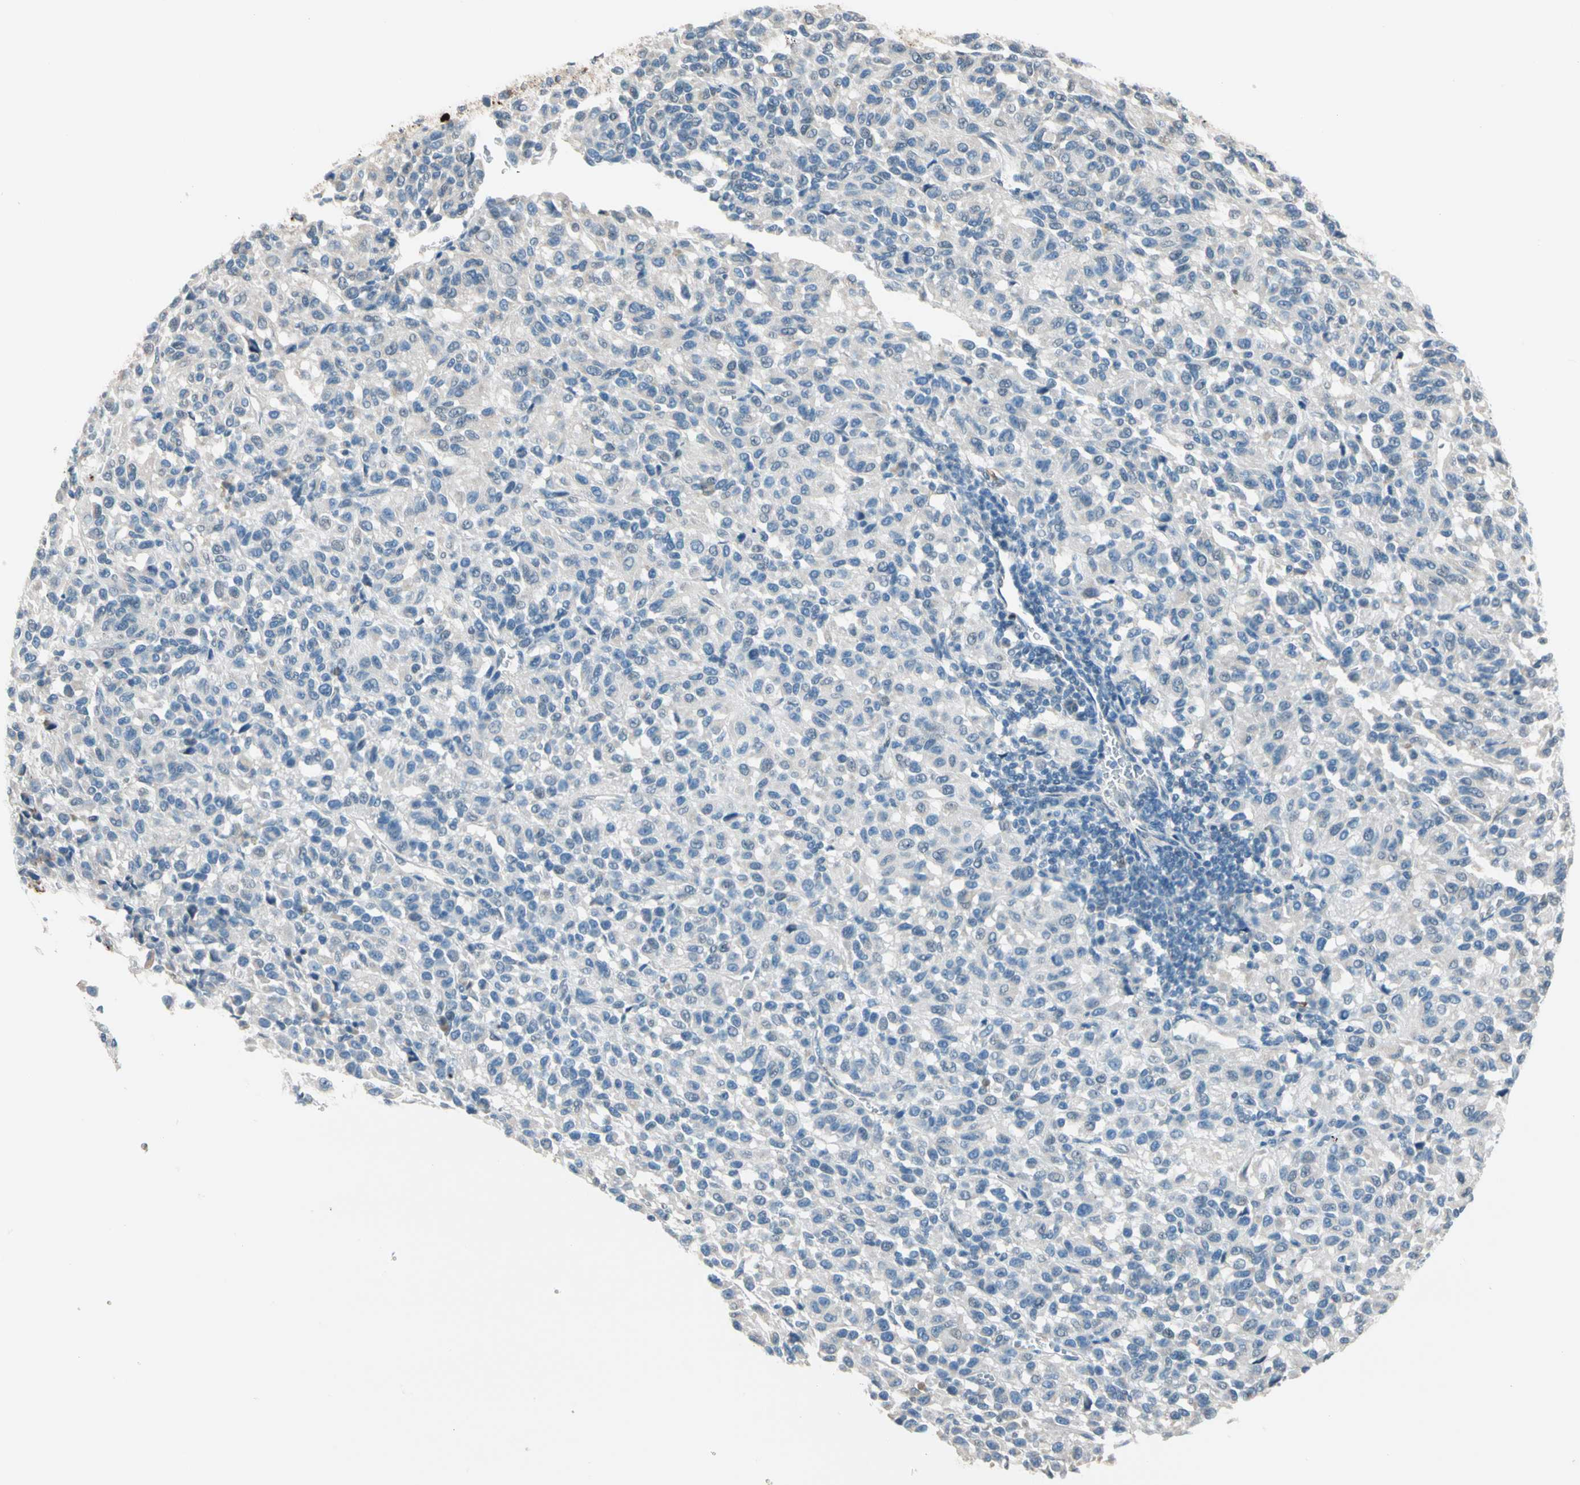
{"staining": {"intensity": "negative", "quantity": "none", "location": "none"}, "tissue": "melanoma", "cell_type": "Tumor cells", "image_type": "cancer", "snomed": [{"axis": "morphology", "description": "Malignant melanoma, Metastatic site"}, {"axis": "topography", "description": "Lung"}], "caption": "Immunohistochemistry (IHC) photomicrograph of neoplastic tissue: human melanoma stained with DAB demonstrates no significant protein expression in tumor cells.", "gene": "STK40", "patient": {"sex": "male", "age": 64}}